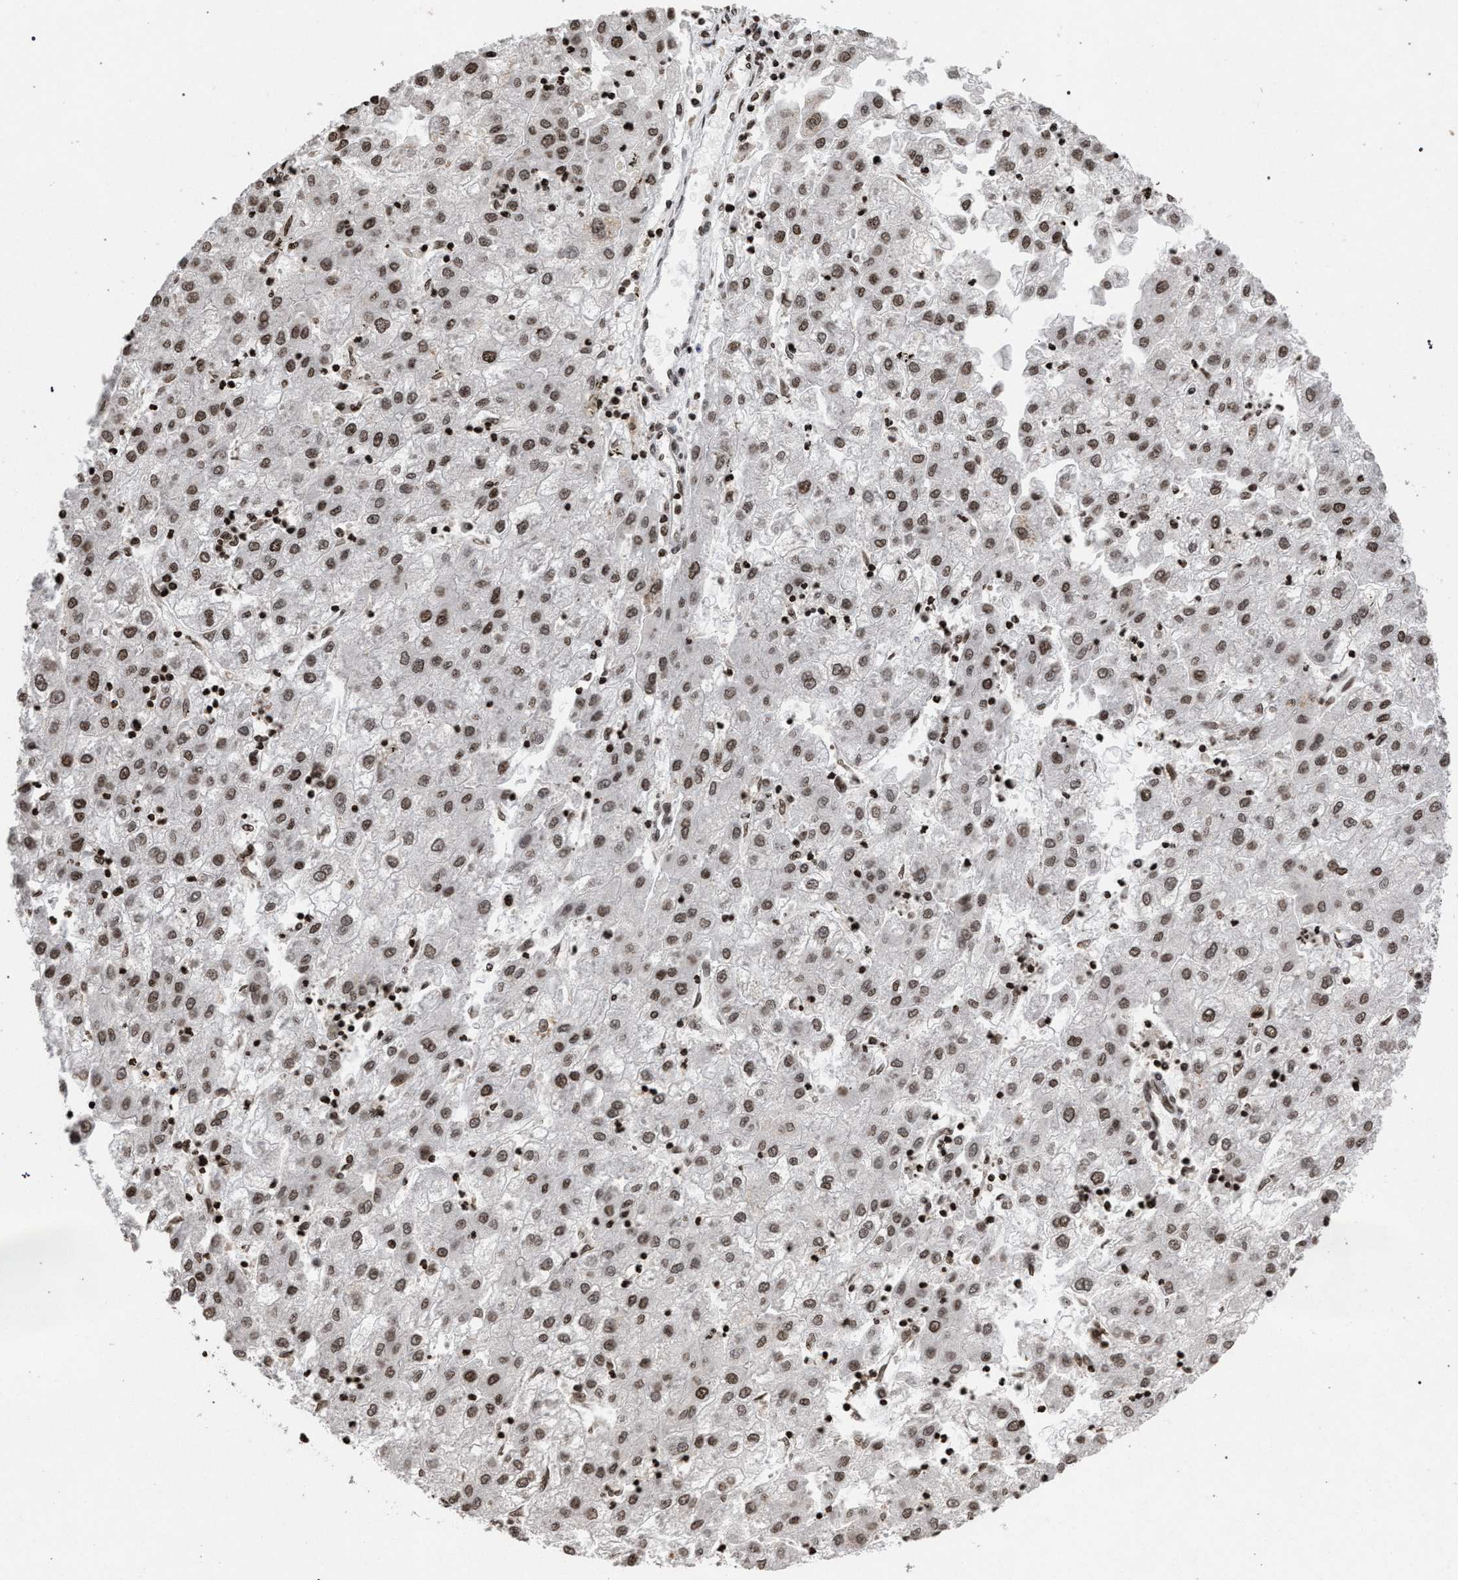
{"staining": {"intensity": "moderate", "quantity": ">75%", "location": "nuclear"}, "tissue": "liver cancer", "cell_type": "Tumor cells", "image_type": "cancer", "snomed": [{"axis": "morphology", "description": "Carcinoma, Hepatocellular, NOS"}, {"axis": "topography", "description": "Liver"}], "caption": "This histopathology image exhibits immunohistochemistry (IHC) staining of human liver hepatocellular carcinoma, with medium moderate nuclear positivity in approximately >75% of tumor cells.", "gene": "FOXD3", "patient": {"sex": "male", "age": 72}}